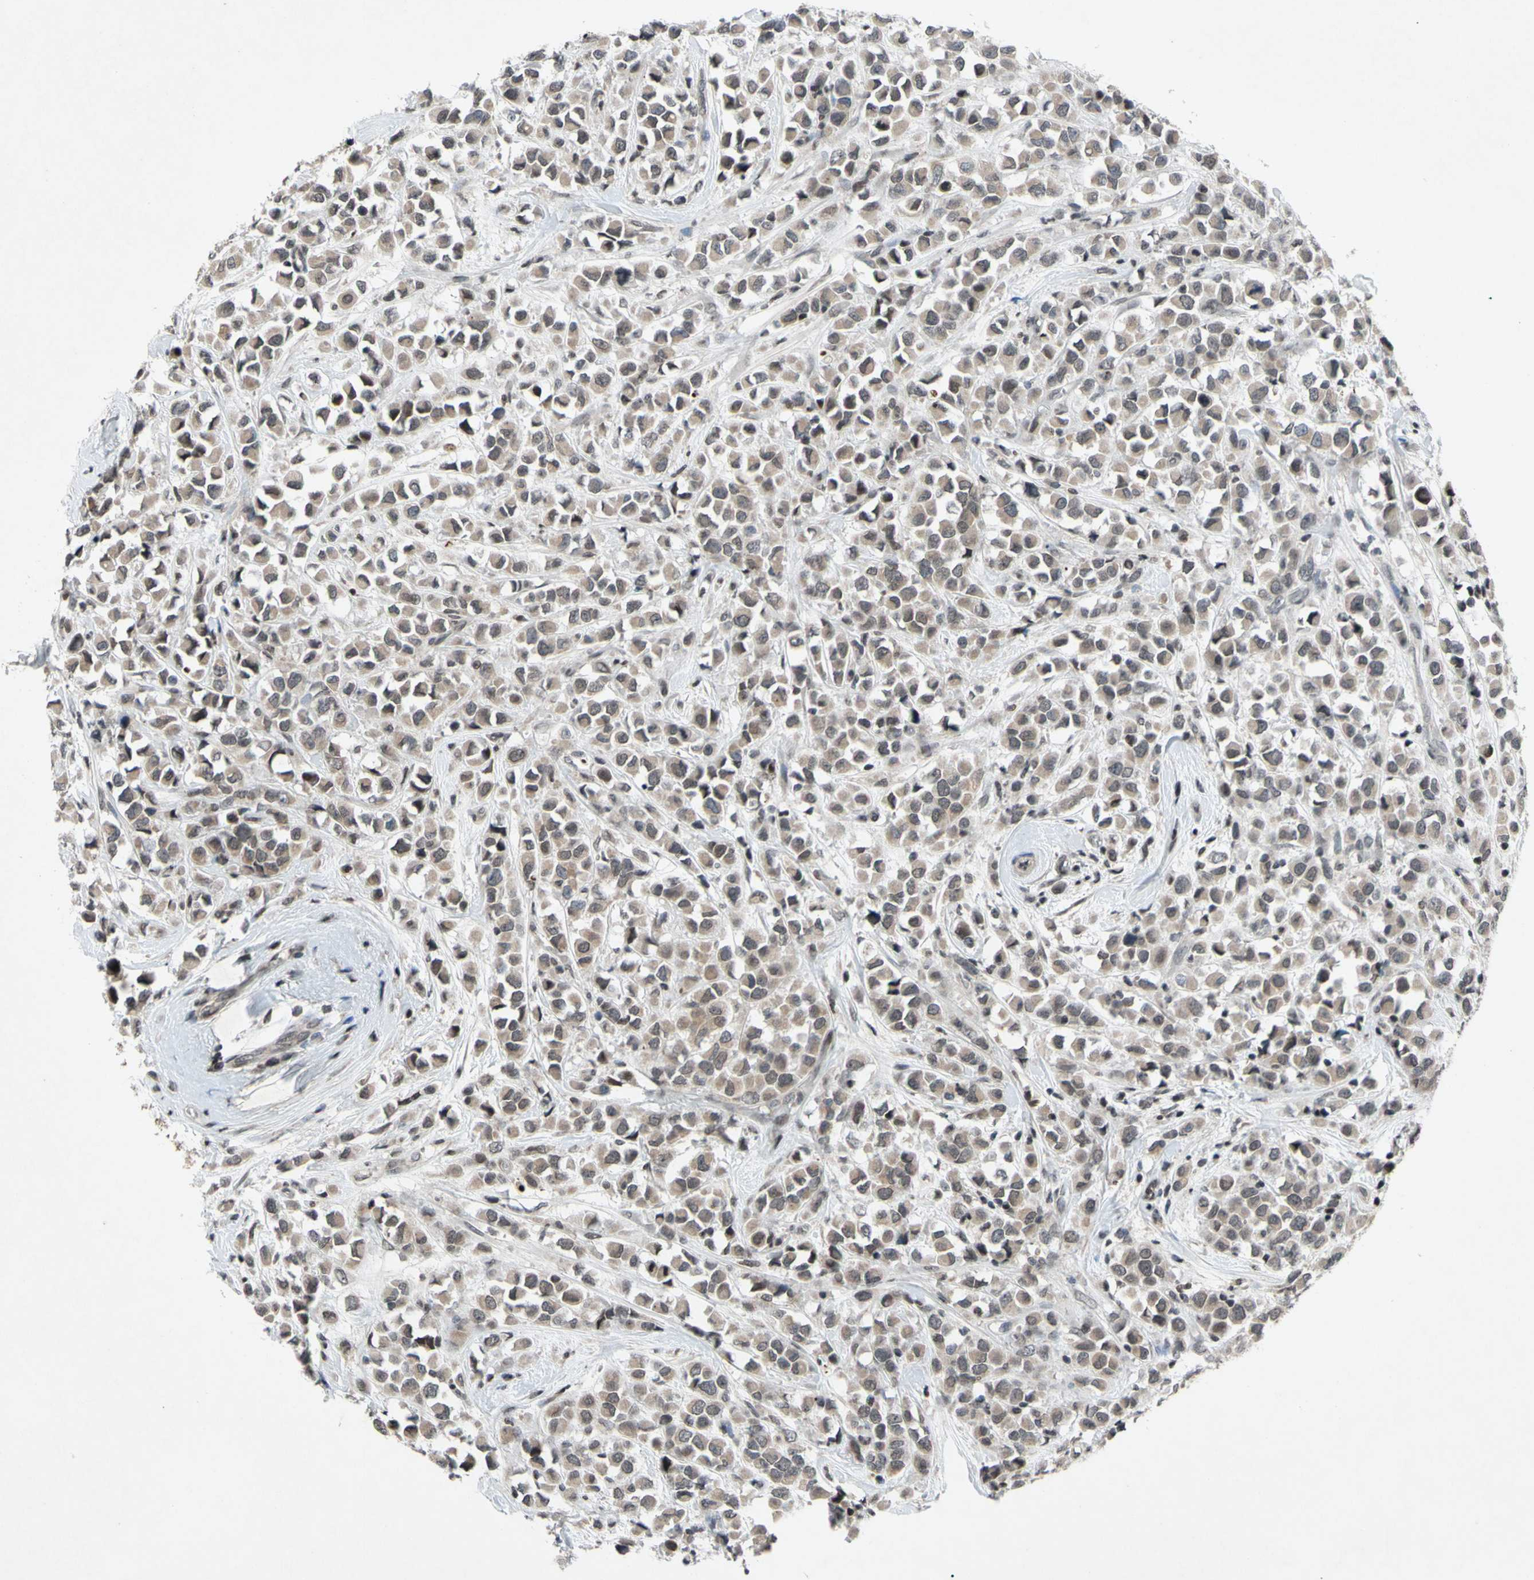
{"staining": {"intensity": "weak", "quantity": ">75%", "location": "cytoplasmic/membranous,nuclear"}, "tissue": "breast cancer", "cell_type": "Tumor cells", "image_type": "cancer", "snomed": [{"axis": "morphology", "description": "Duct carcinoma"}, {"axis": "topography", "description": "Breast"}], "caption": "Approximately >75% of tumor cells in human breast cancer (invasive ductal carcinoma) demonstrate weak cytoplasmic/membranous and nuclear protein staining as visualized by brown immunohistochemical staining.", "gene": "XPO1", "patient": {"sex": "female", "age": 61}}